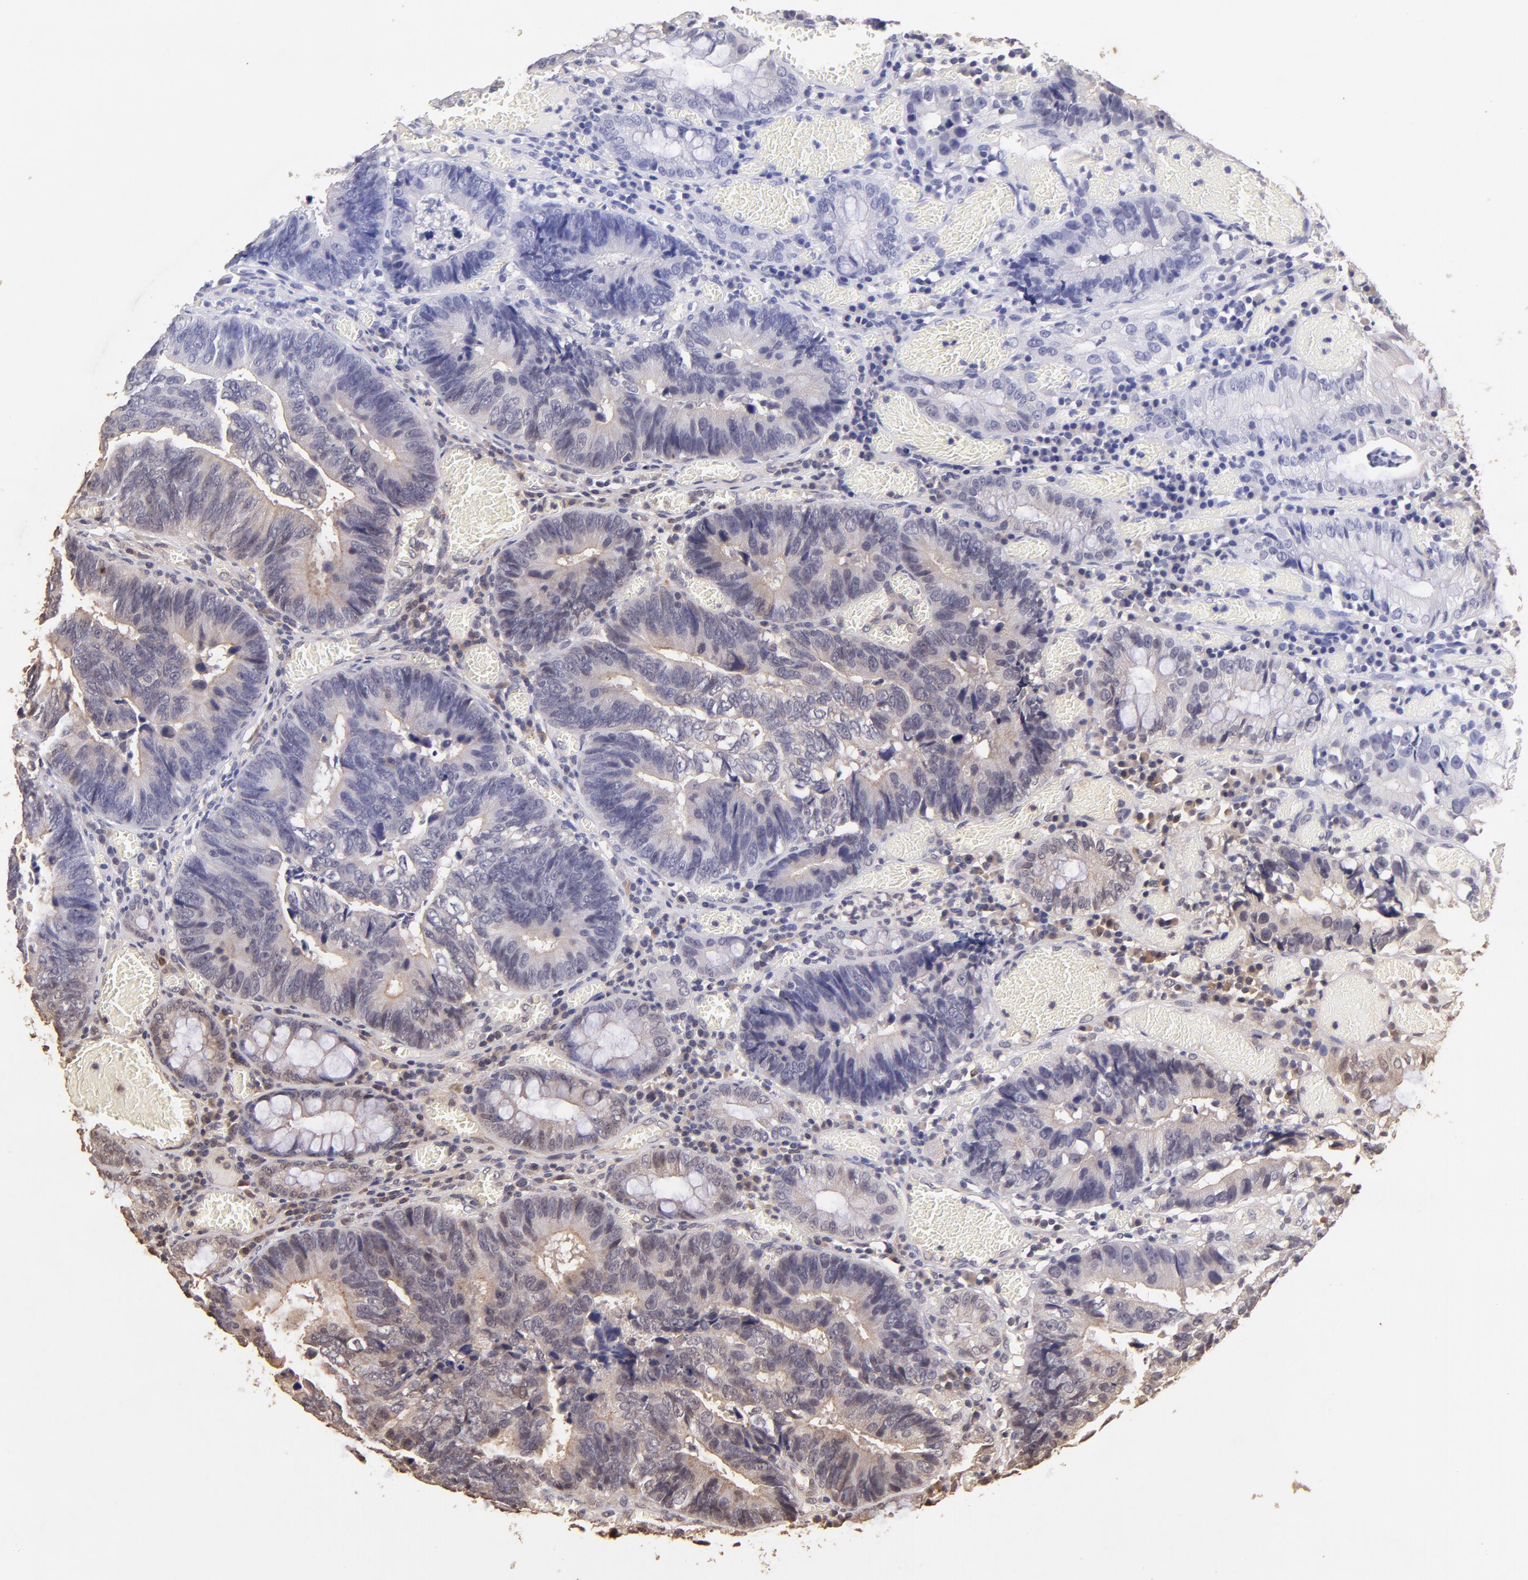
{"staining": {"intensity": "negative", "quantity": "none", "location": "none"}, "tissue": "colorectal cancer", "cell_type": "Tumor cells", "image_type": "cancer", "snomed": [{"axis": "morphology", "description": "Adenocarcinoma, NOS"}, {"axis": "topography", "description": "Rectum"}], "caption": "DAB immunohistochemical staining of human colorectal cancer (adenocarcinoma) reveals no significant positivity in tumor cells.", "gene": "RNASEL", "patient": {"sex": "female", "age": 98}}